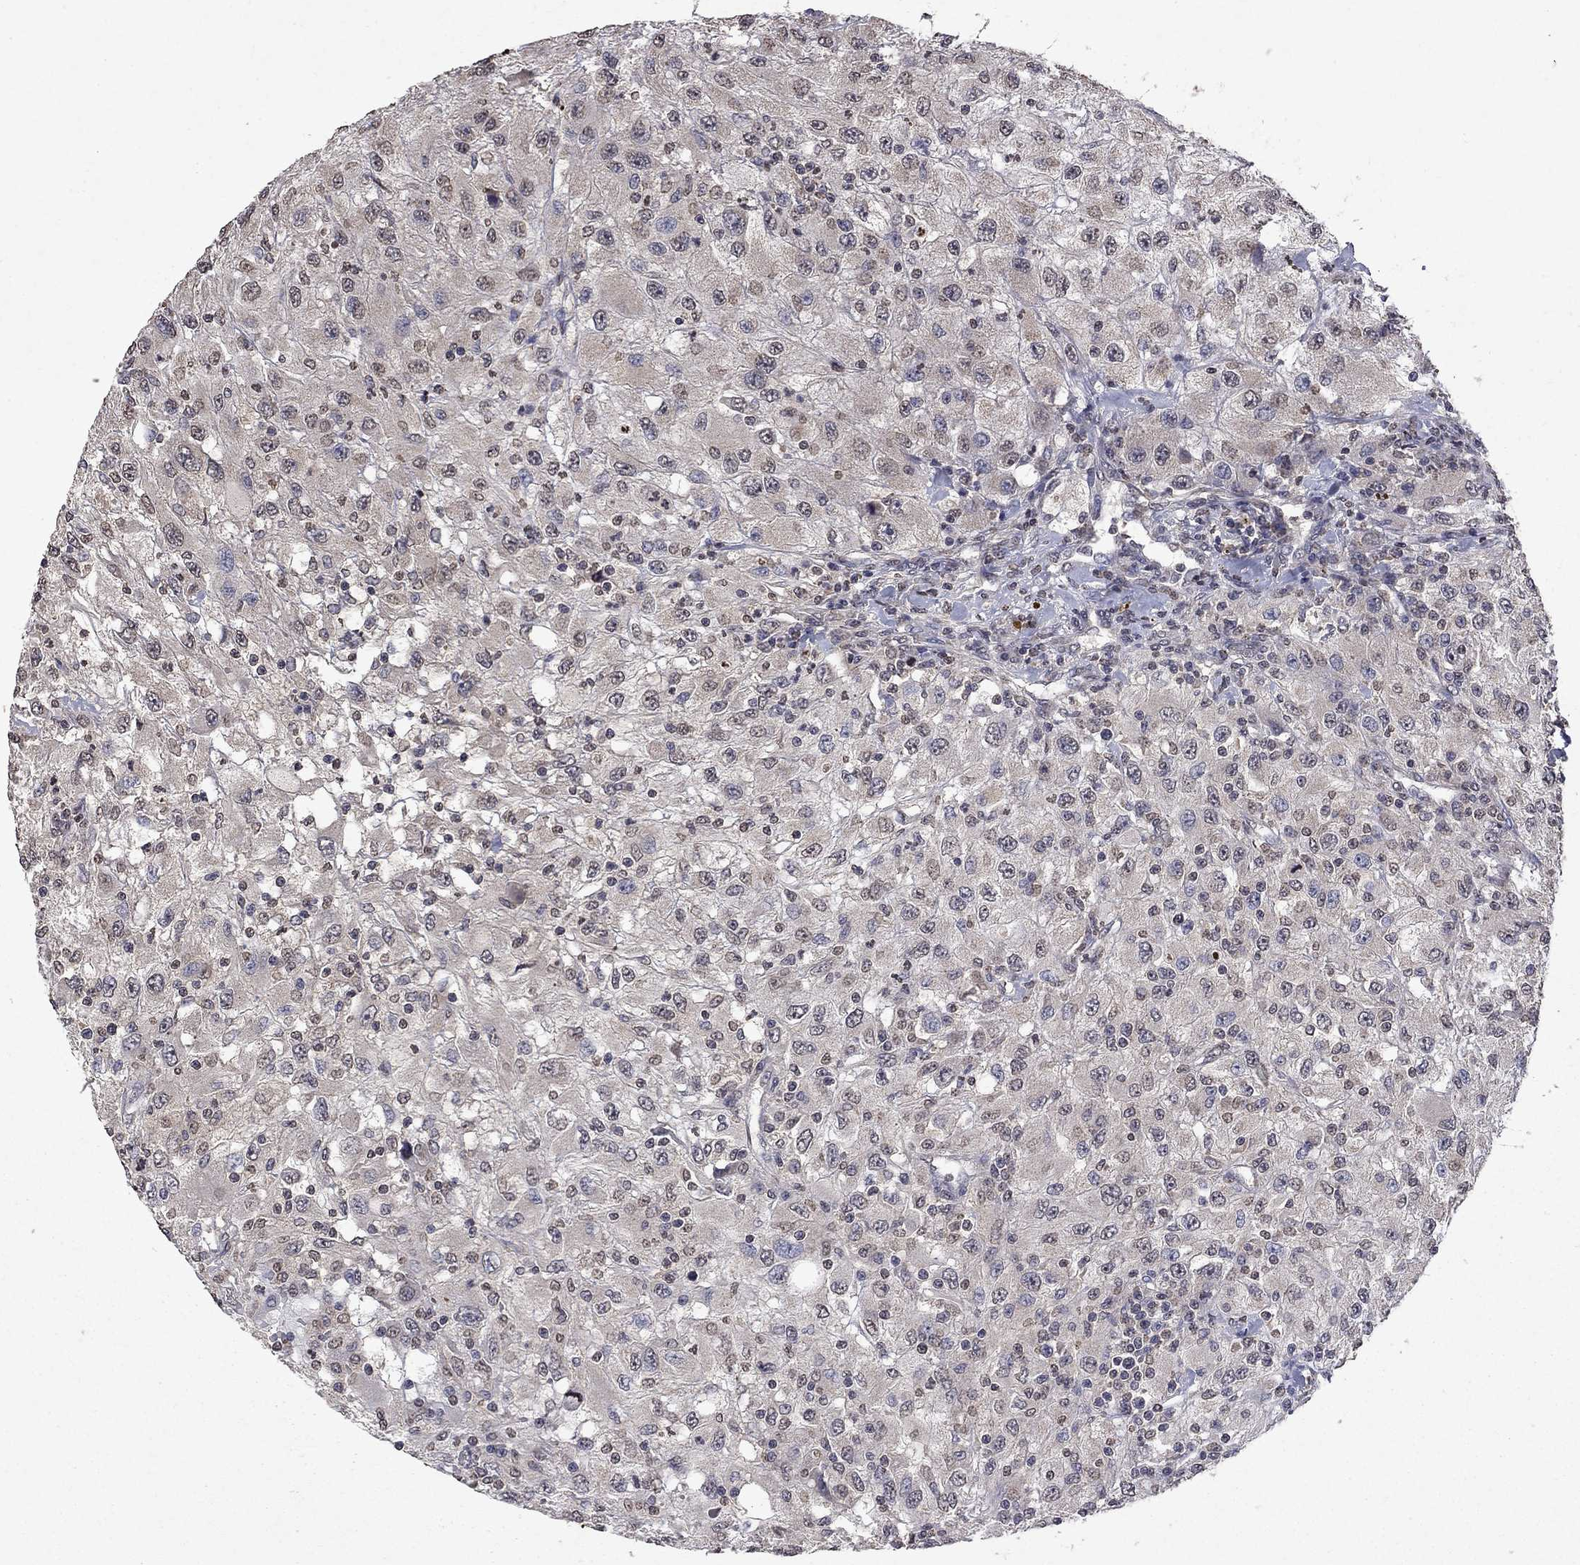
{"staining": {"intensity": "weak", "quantity": "<25%", "location": "nuclear"}, "tissue": "renal cancer", "cell_type": "Tumor cells", "image_type": "cancer", "snomed": [{"axis": "morphology", "description": "Adenocarcinoma, NOS"}, {"axis": "topography", "description": "Kidney"}], "caption": "High magnification brightfield microscopy of adenocarcinoma (renal) stained with DAB (brown) and counterstained with hematoxylin (blue): tumor cells show no significant positivity.", "gene": "TTC38", "patient": {"sex": "female", "age": 67}}